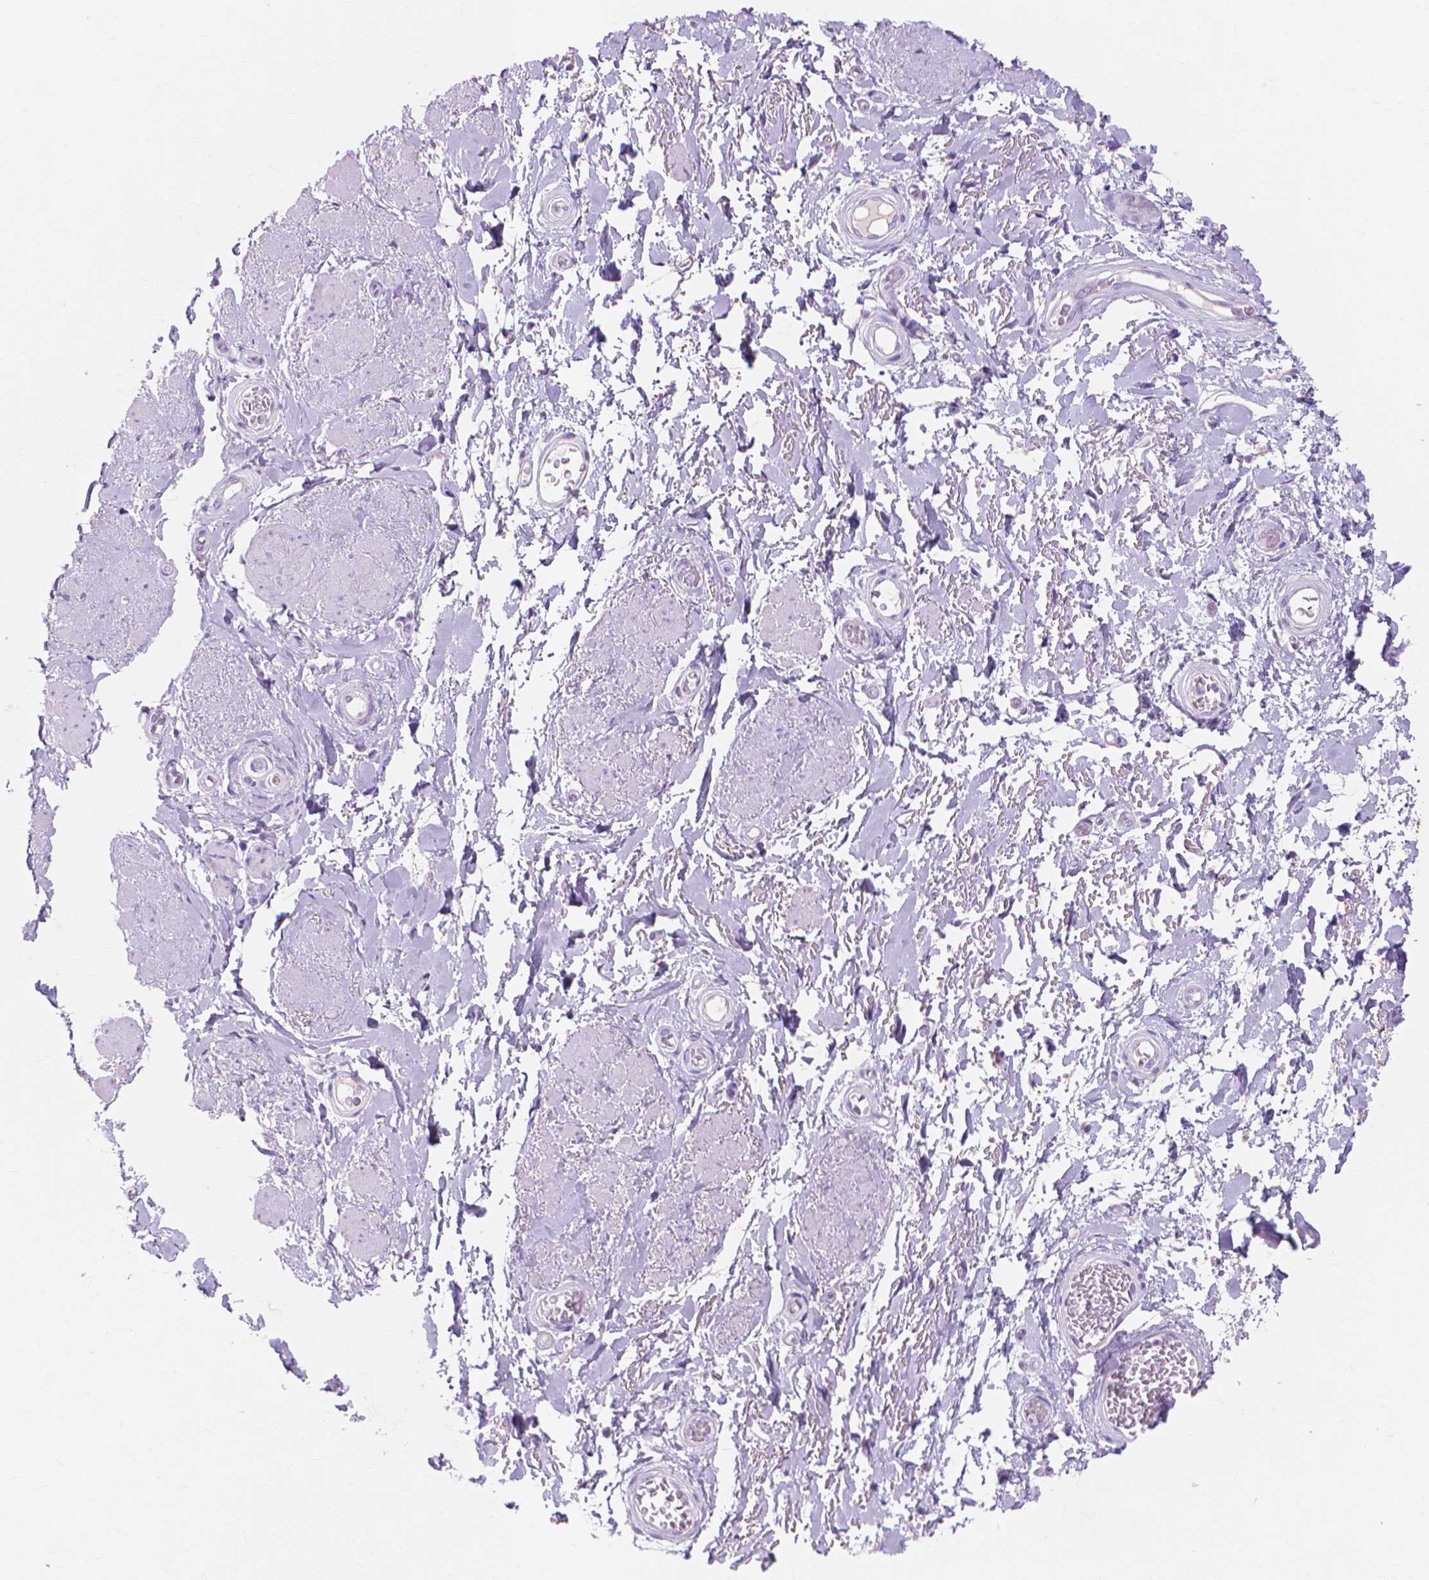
{"staining": {"intensity": "weak", "quantity": "25%-75%", "location": "cytoplasmic/membranous"}, "tissue": "adipose tissue", "cell_type": "Adipocytes", "image_type": "normal", "snomed": [{"axis": "morphology", "description": "Normal tissue, NOS"}, {"axis": "topography", "description": "Anal"}, {"axis": "topography", "description": "Peripheral nerve tissue"}], "caption": "This is a photomicrograph of immunohistochemistry (IHC) staining of unremarkable adipose tissue, which shows weak positivity in the cytoplasmic/membranous of adipocytes.", "gene": "MMP11", "patient": {"sex": "male", "age": 53}}